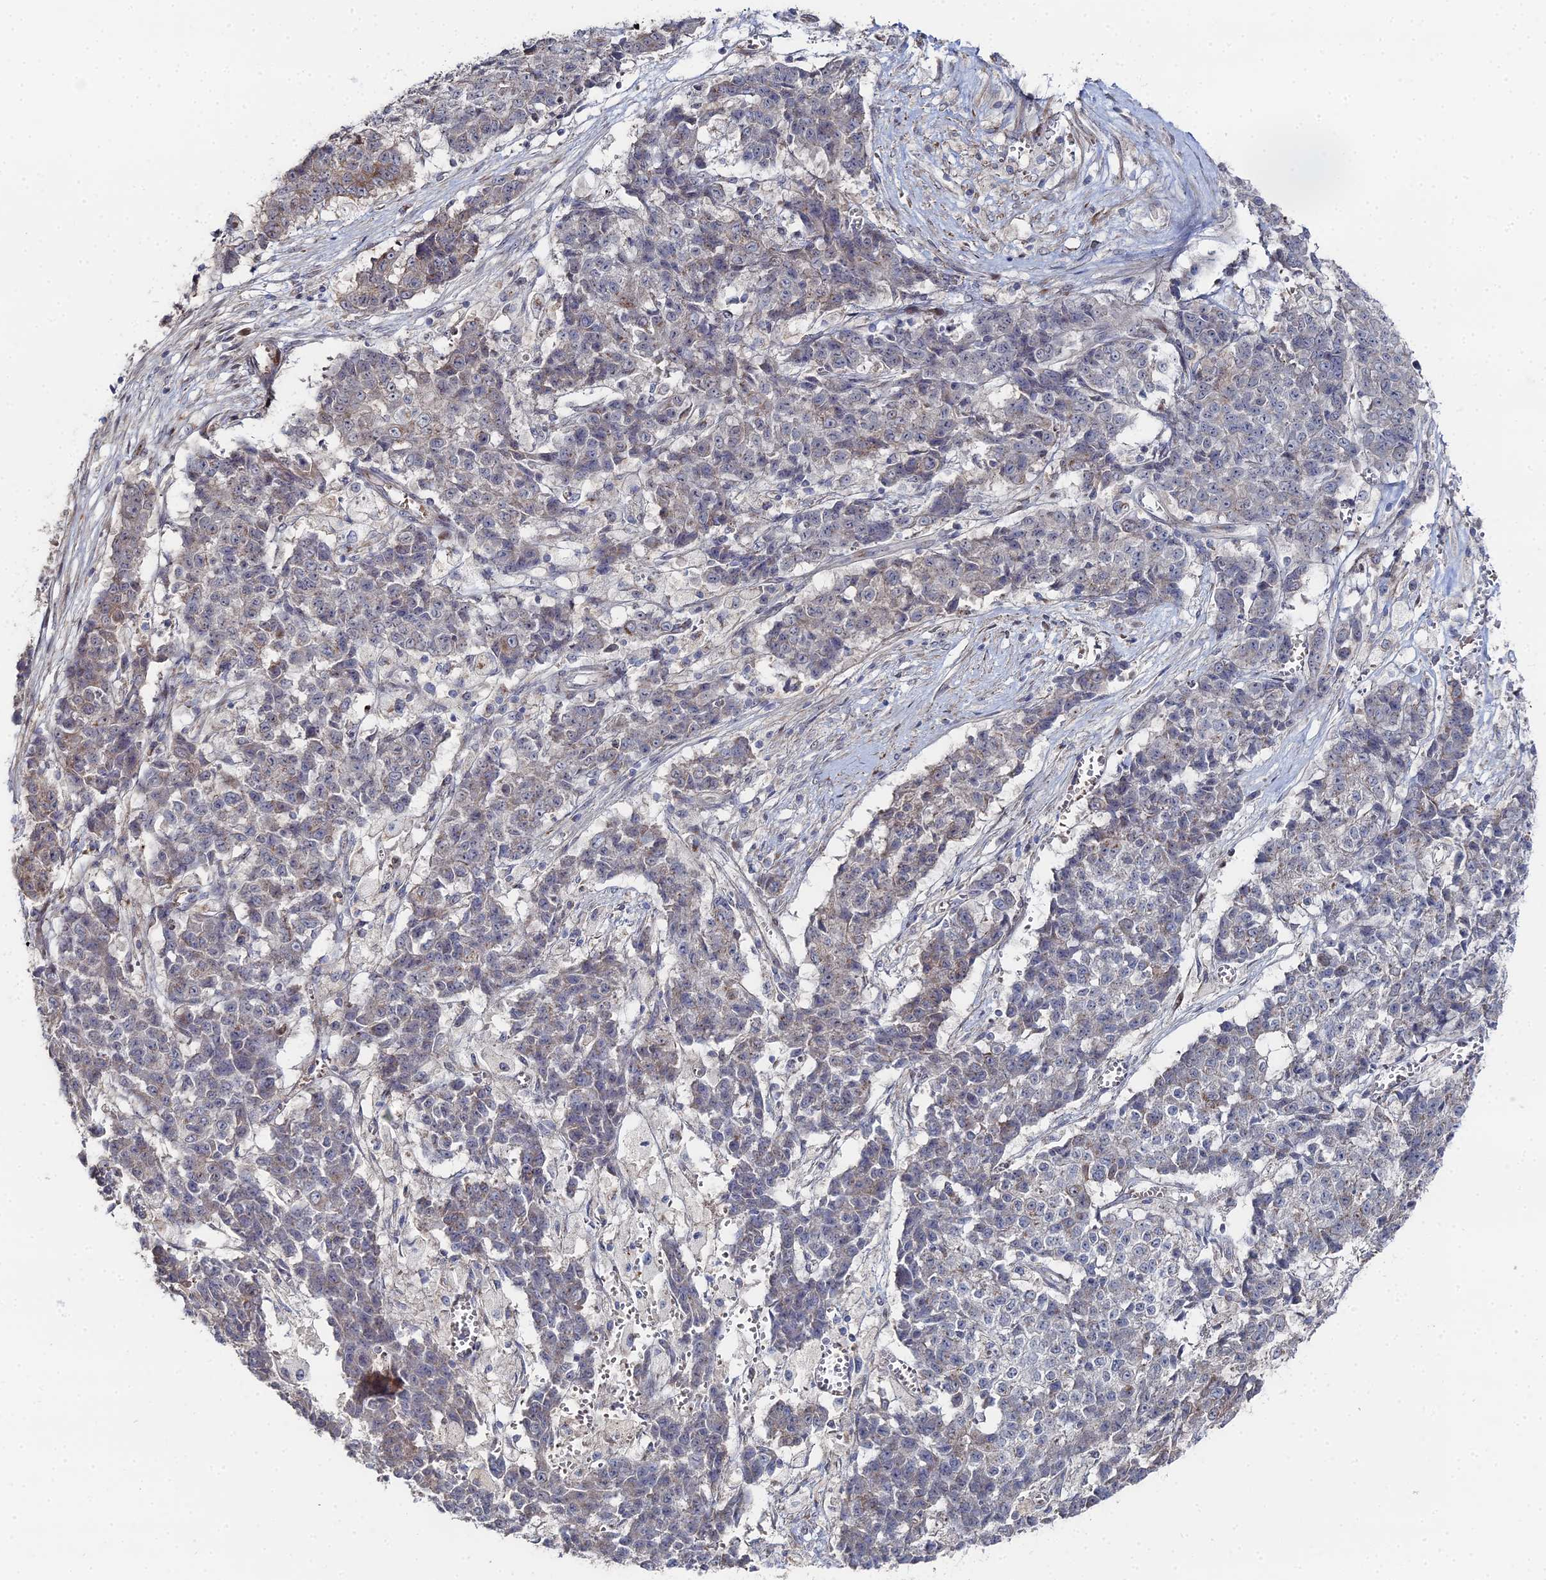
{"staining": {"intensity": "negative", "quantity": "none", "location": "none"}, "tissue": "ovarian cancer", "cell_type": "Tumor cells", "image_type": "cancer", "snomed": [{"axis": "morphology", "description": "Carcinoma, endometroid"}, {"axis": "topography", "description": "Ovary"}], "caption": "Tumor cells show no significant protein positivity in ovarian cancer.", "gene": "SGMS1", "patient": {"sex": "female", "age": 42}}